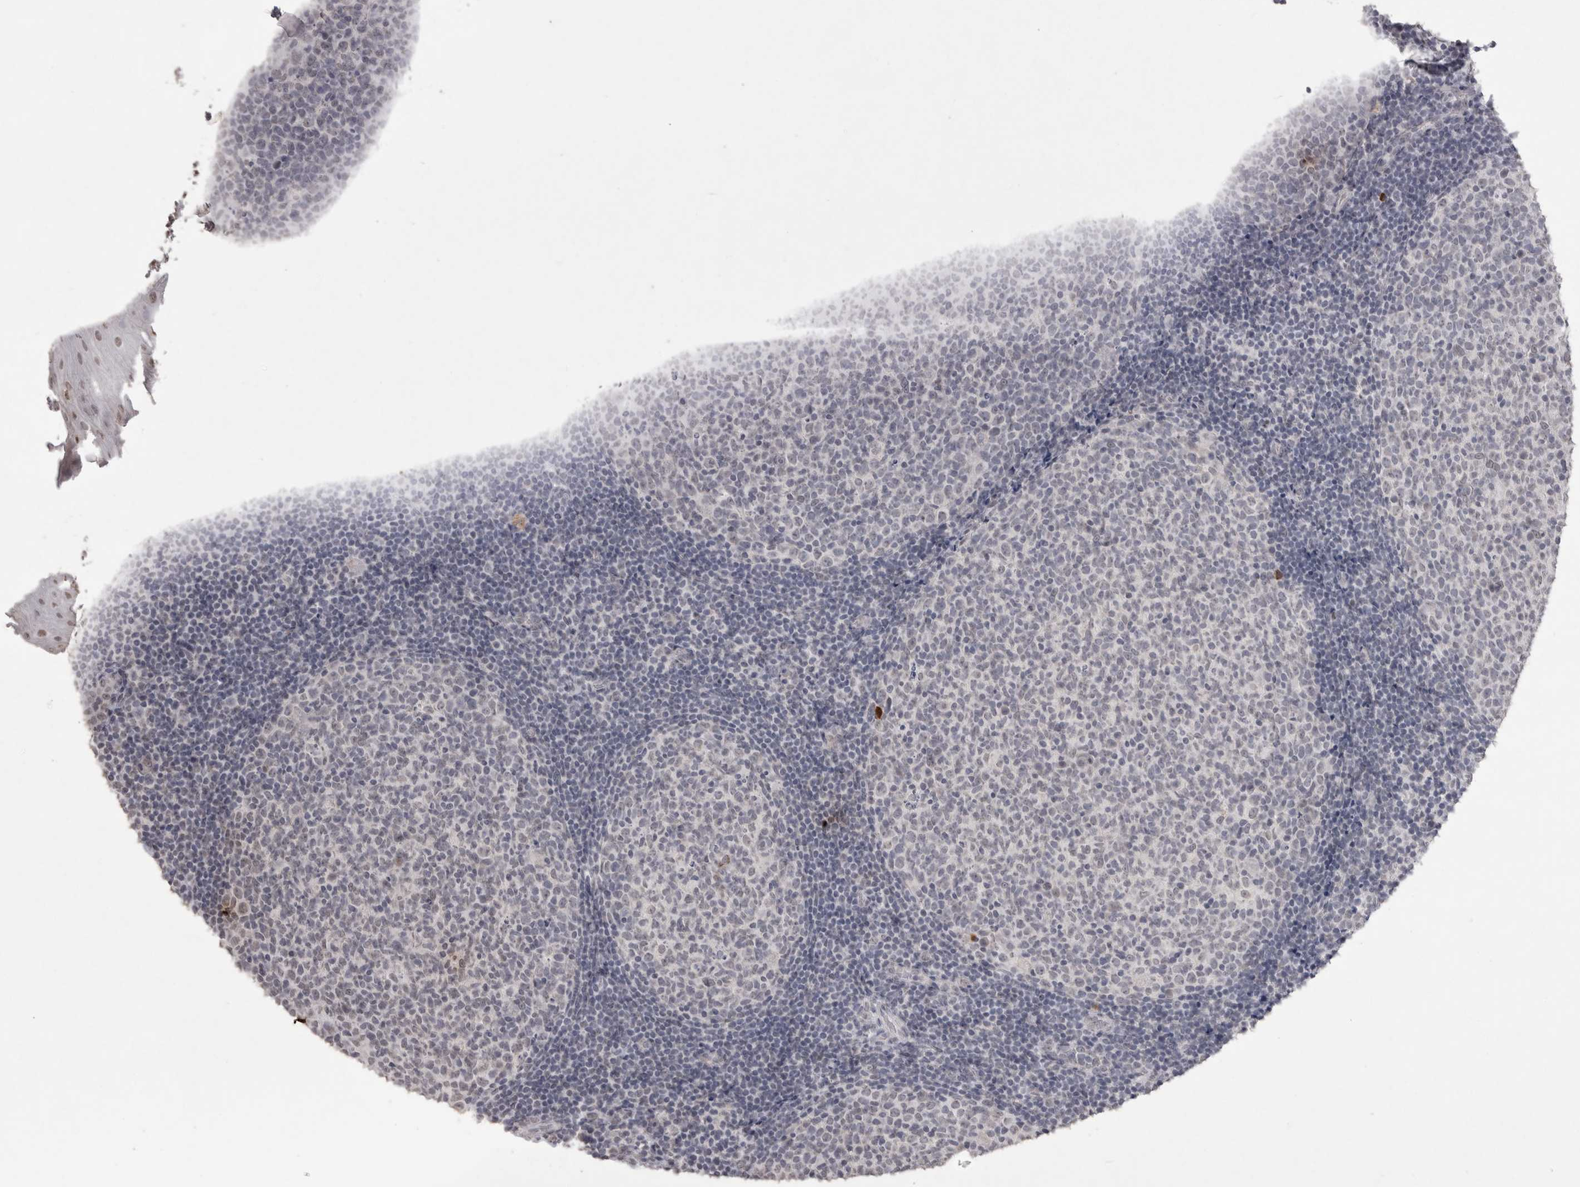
{"staining": {"intensity": "negative", "quantity": "none", "location": "none"}, "tissue": "tonsil", "cell_type": "Germinal center cells", "image_type": "normal", "snomed": [{"axis": "morphology", "description": "Normal tissue, NOS"}, {"axis": "topography", "description": "Tonsil"}], "caption": "IHC of normal human tonsil shows no positivity in germinal center cells.", "gene": "DDX4", "patient": {"sex": "female", "age": 19}}